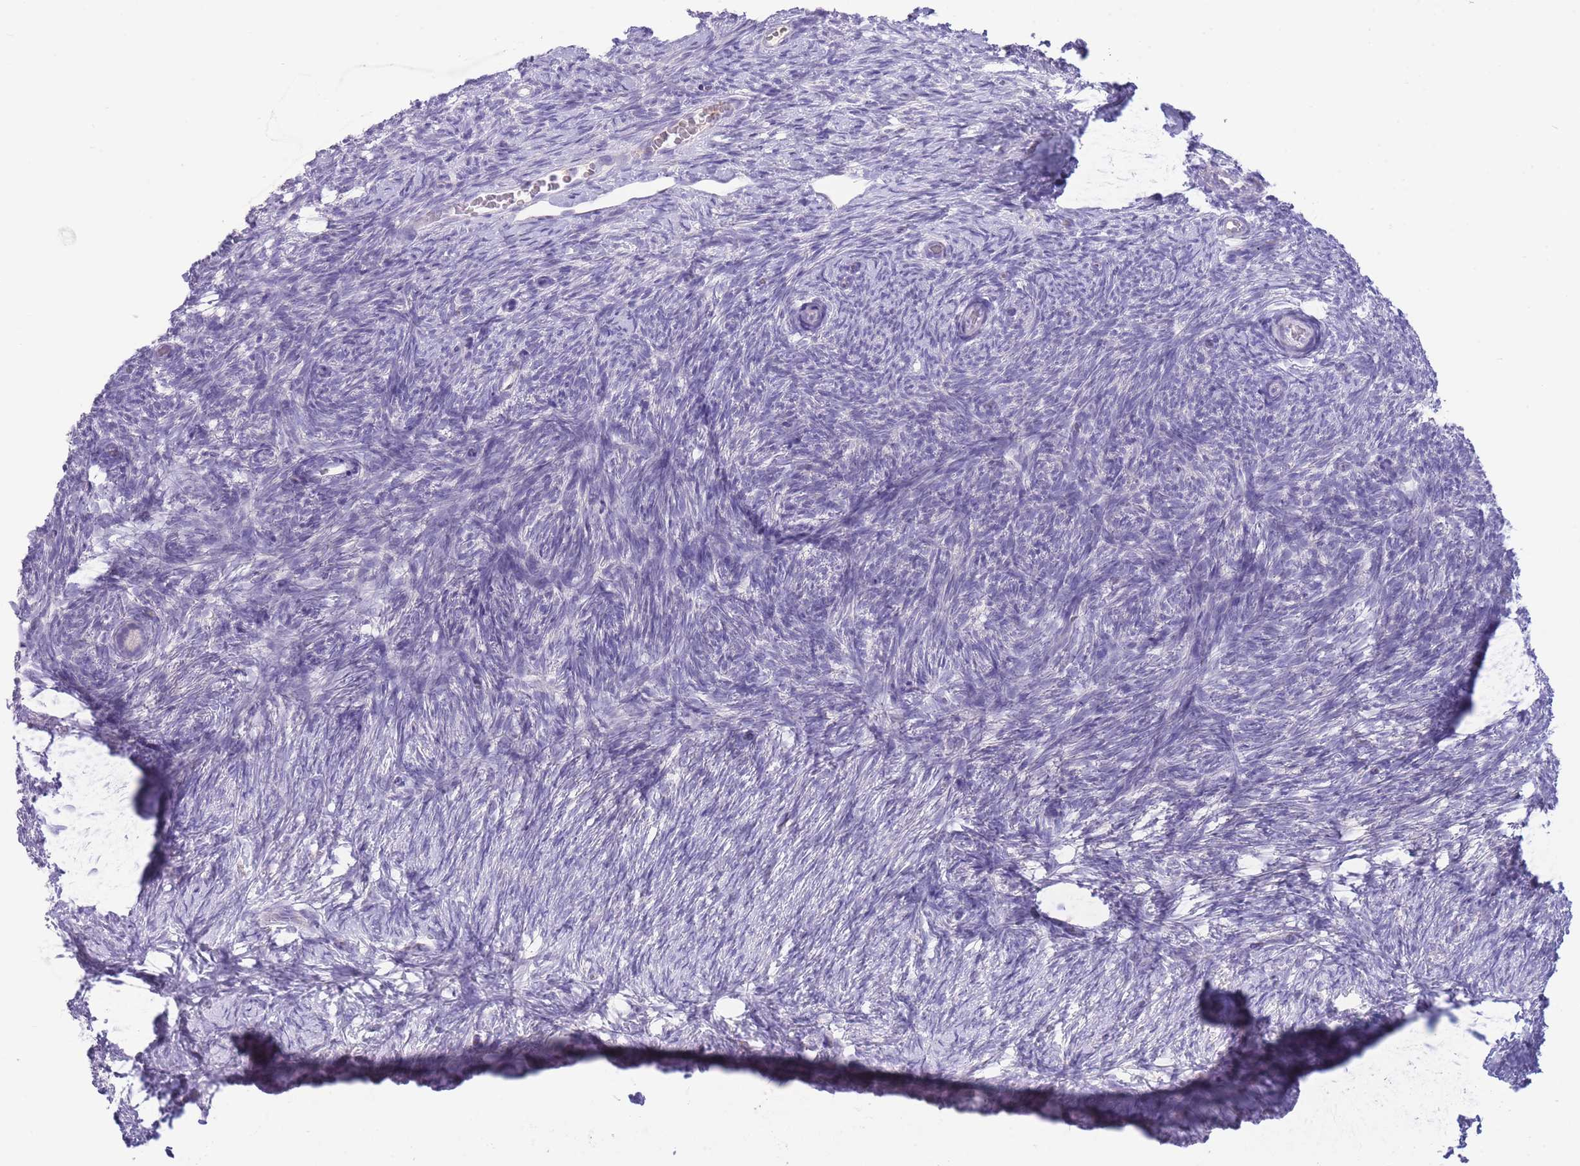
{"staining": {"intensity": "negative", "quantity": "none", "location": "none"}, "tissue": "ovary", "cell_type": "Follicle cells", "image_type": "normal", "snomed": [{"axis": "morphology", "description": "Normal tissue, NOS"}, {"axis": "topography", "description": "Ovary"}], "caption": "Unremarkable ovary was stained to show a protein in brown. There is no significant positivity in follicle cells. Brightfield microscopy of immunohistochemistry stained with DAB (3,3'-diaminobenzidine) (brown) and hematoxylin (blue), captured at high magnification.", "gene": "ASAP3", "patient": {"sex": "female", "age": 39}}